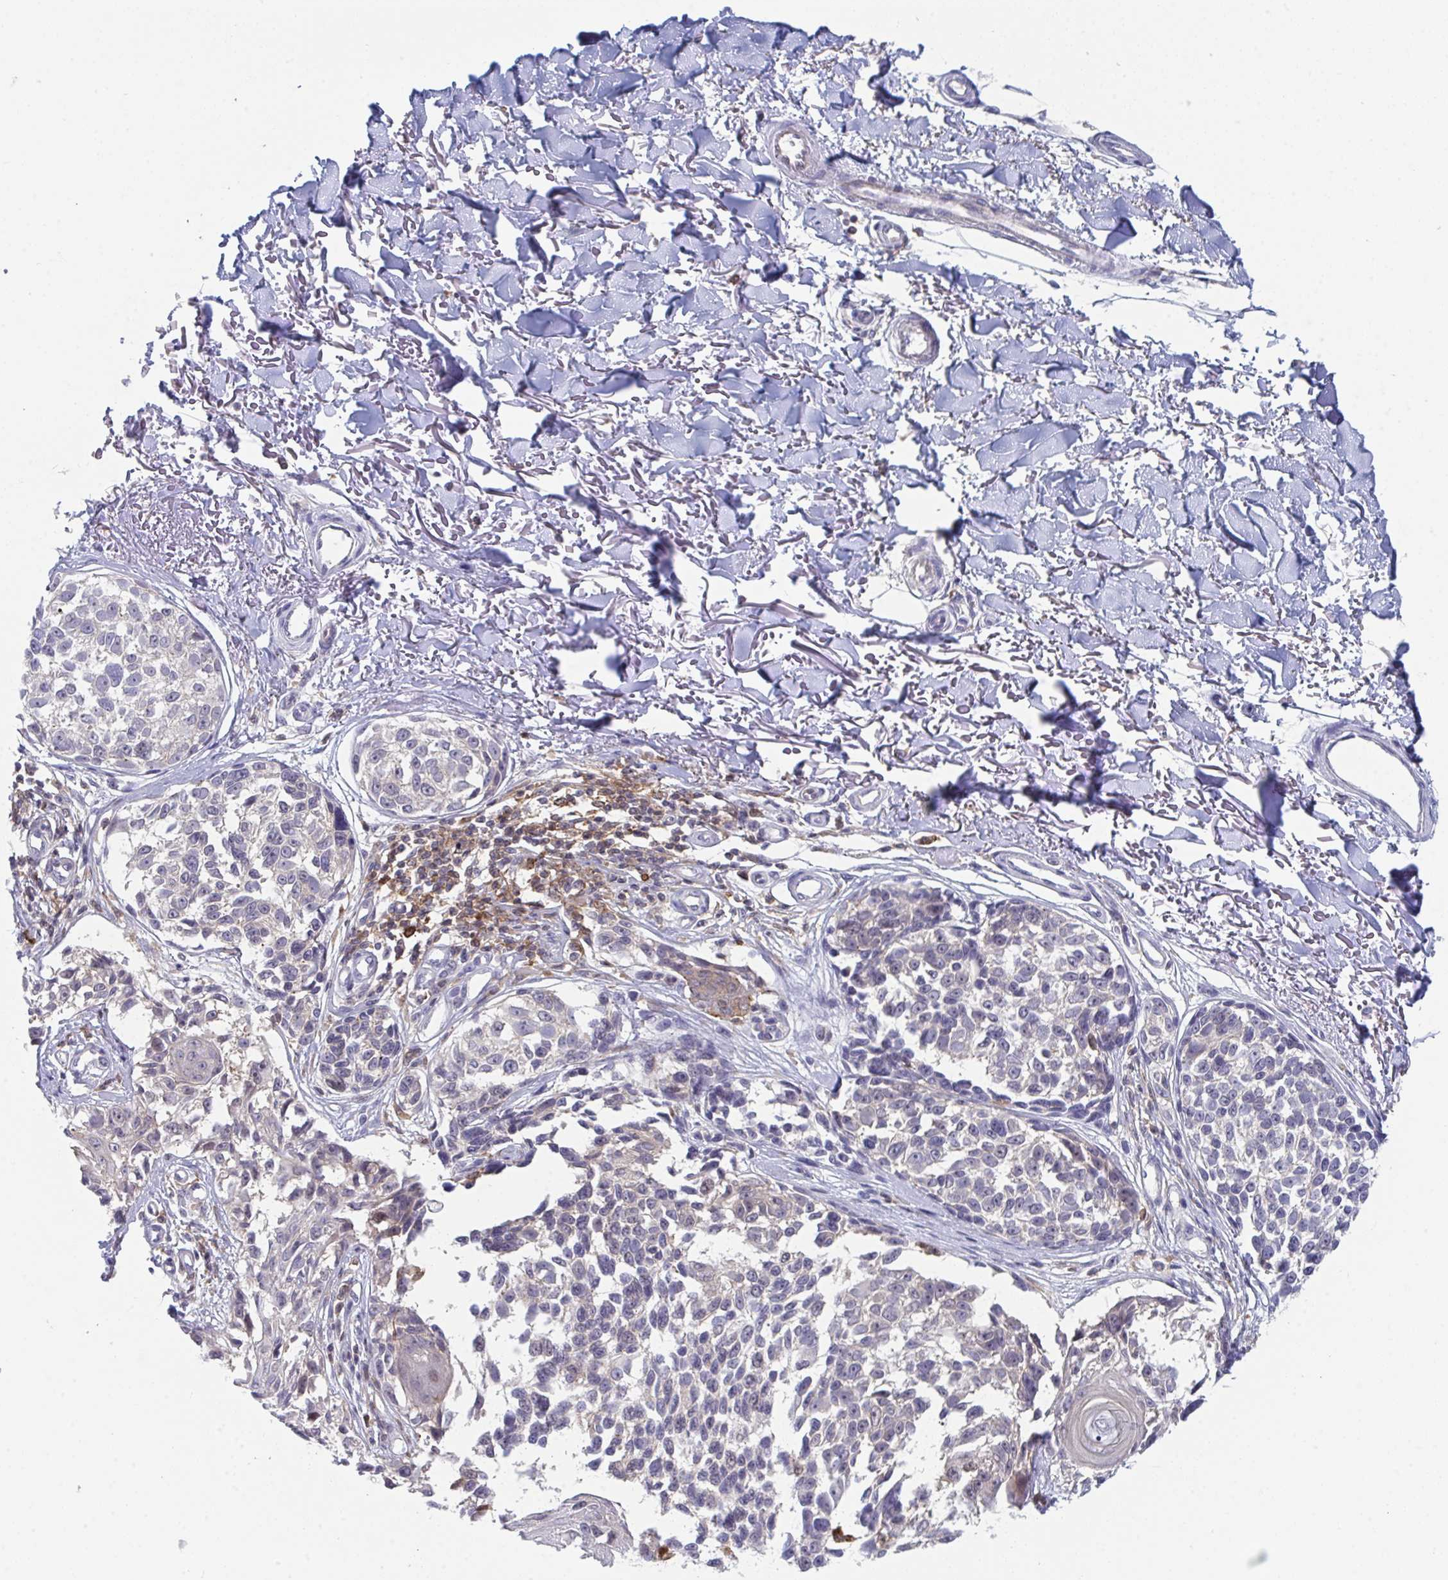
{"staining": {"intensity": "weak", "quantity": "<25%", "location": "cytoplasmic/membranous"}, "tissue": "melanoma", "cell_type": "Tumor cells", "image_type": "cancer", "snomed": [{"axis": "morphology", "description": "Malignant melanoma, NOS"}, {"axis": "topography", "description": "Skin"}], "caption": "Immunohistochemistry photomicrograph of melanoma stained for a protein (brown), which reveals no staining in tumor cells.", "gene": "DISP2", "patient": {"sex": "male", "age": 73}}